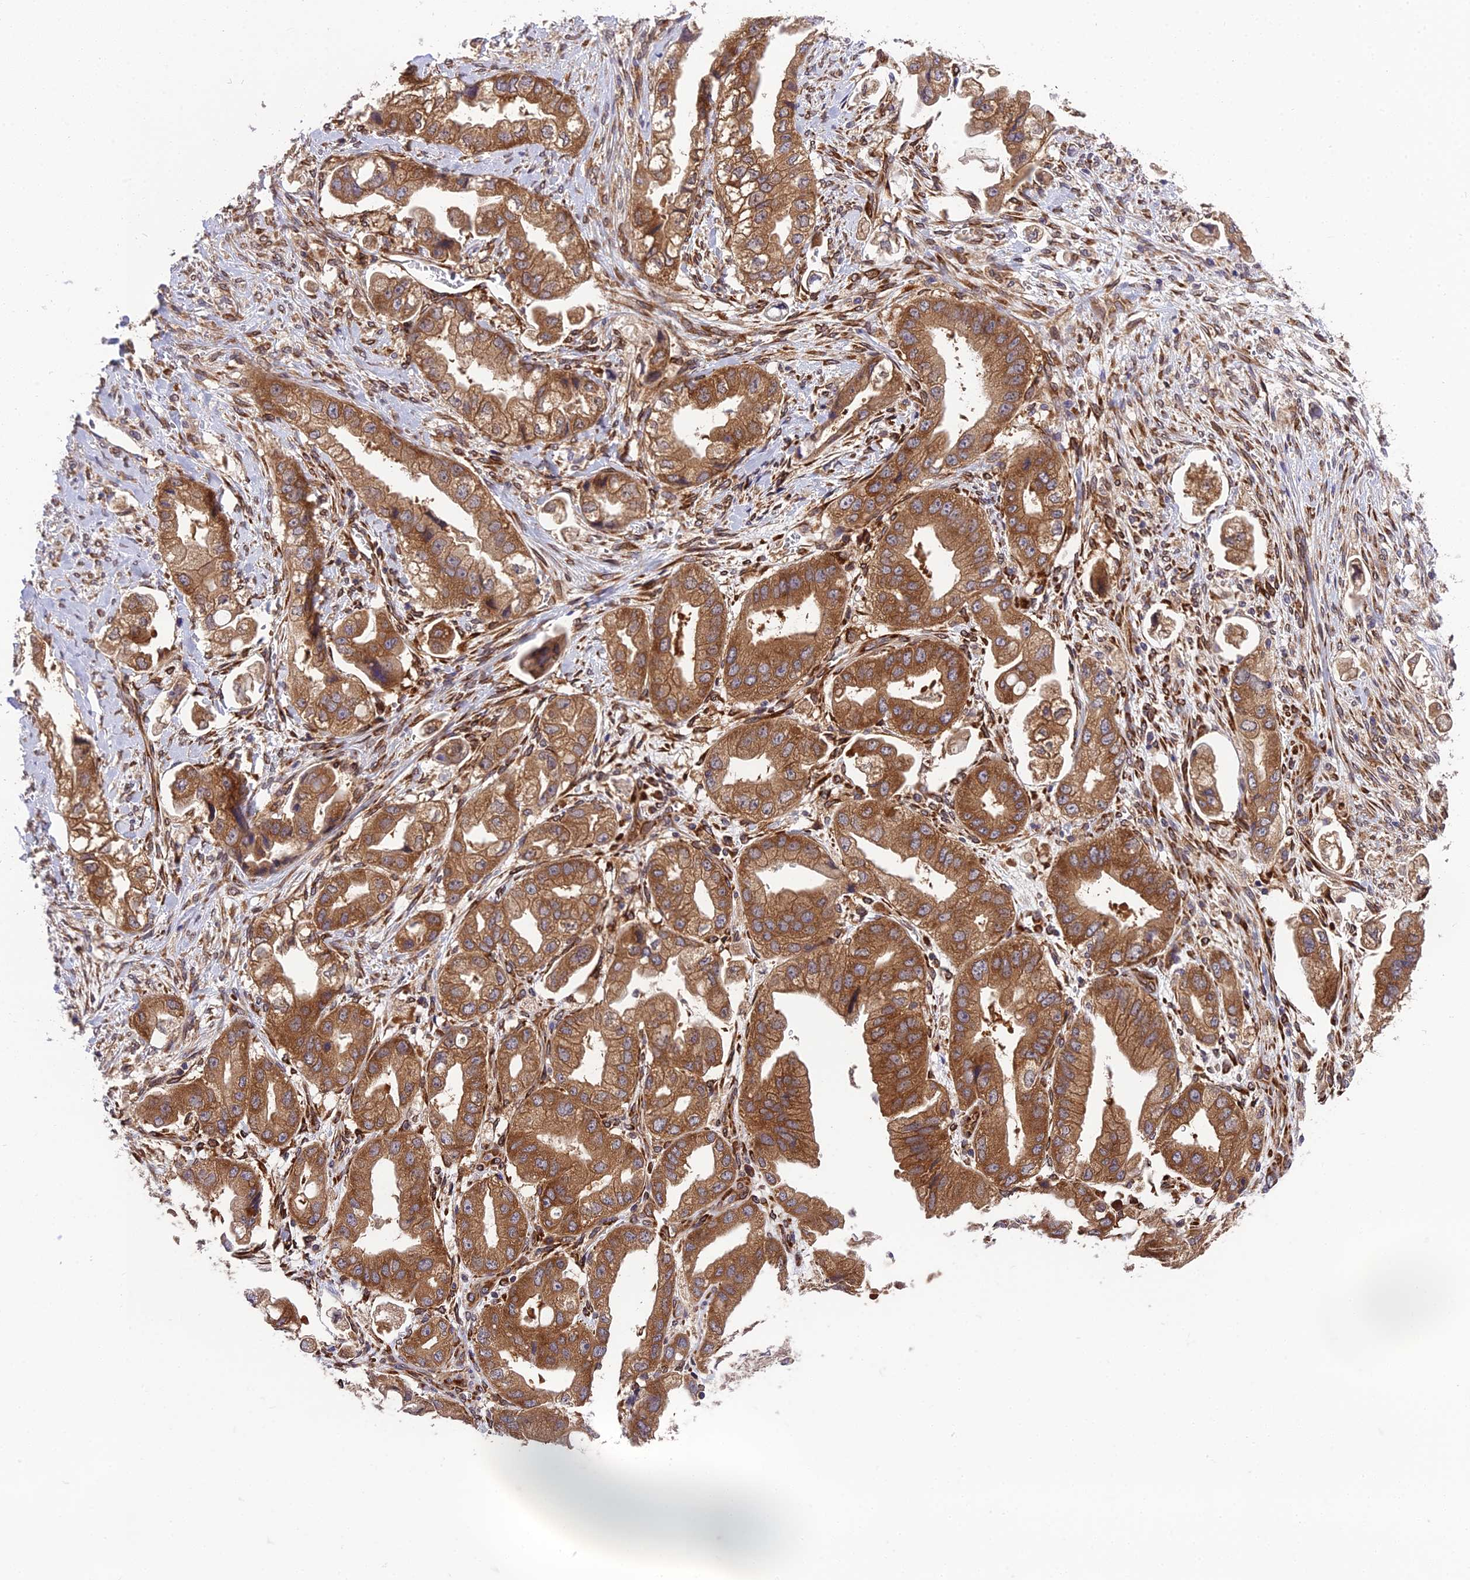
{"staining": {"intensity": "strong", "quantity": ">75%", "location": "cytoplasmic/membranous"}, "tissue": "stomach cancer", "cell_type": "Tumor cells", "image_type": "cancer", "snomed": [{"axis": "morphology", "description": "Adenocarcinoma, NOS"}, {"axis": "topography", "description": "Stomach"}], "caption": "A histopathology image showing strong cytoplasmic/membranous expression in about >75% of tumor cells in stomach cancer, as visualized by brown immunohistochemical staining.", "gene": "DHCR7", "patient": {"sex": "male", "age": 62}}